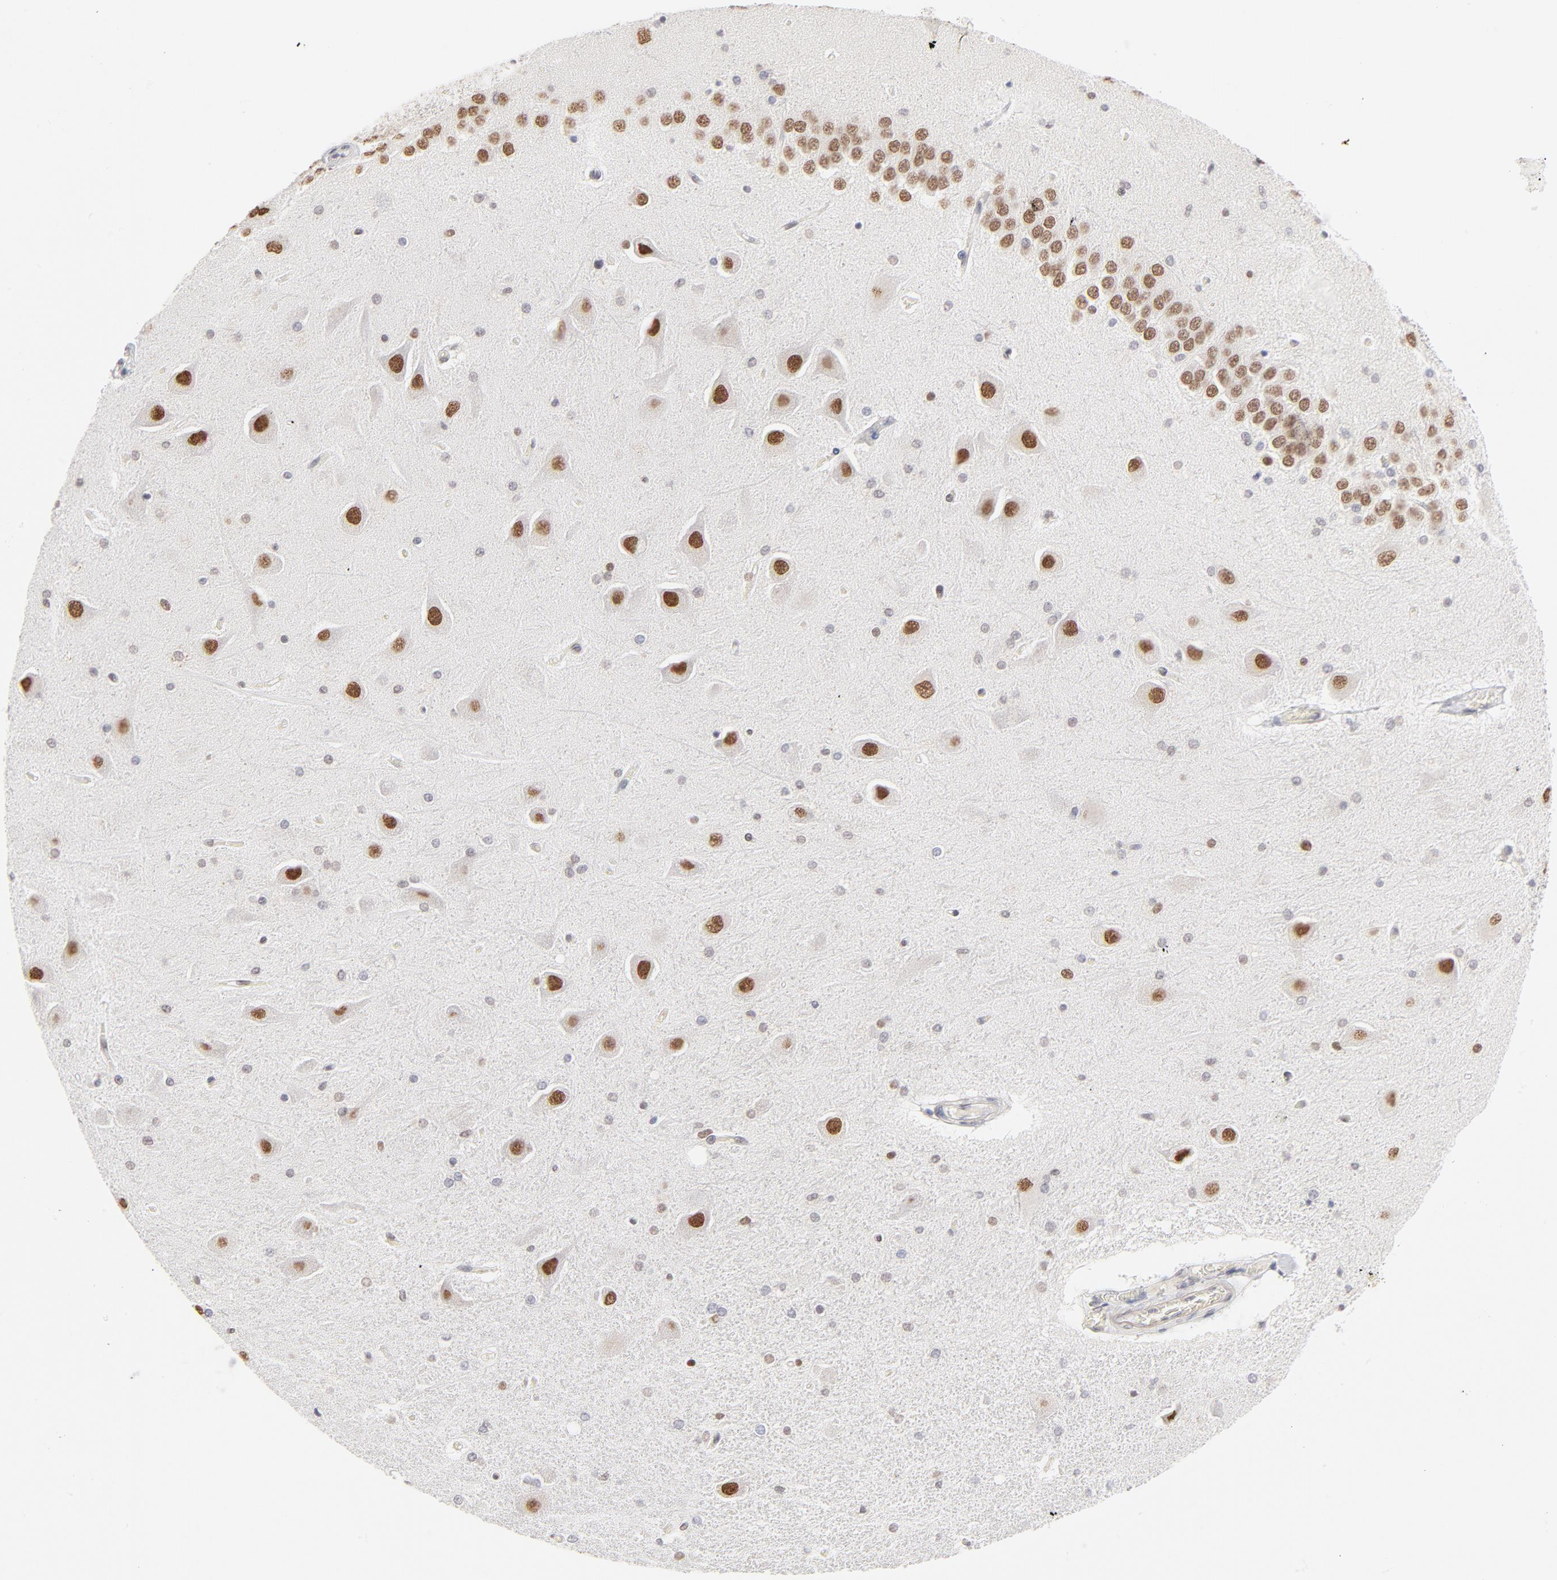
{"staining": {"intensity": "moderate", "quantity": "25%-75%", "location": "nuclear"}, "tissue": "hippocampus", "cell_type": "Glial cells", "image_type": "normal", "snomed": [{"axis": "morphology", "description": "Normal tissue, NOS"}, {"axis": "topography", "description": "Hippocampus"}], "caption": "This is an image of immunohistochemistry staining of benign hippocampus, which shows moderate expression in the nuclear of glial cells.", "gene": "PBX1", "patient": {"sex": "female", "age": 54}}